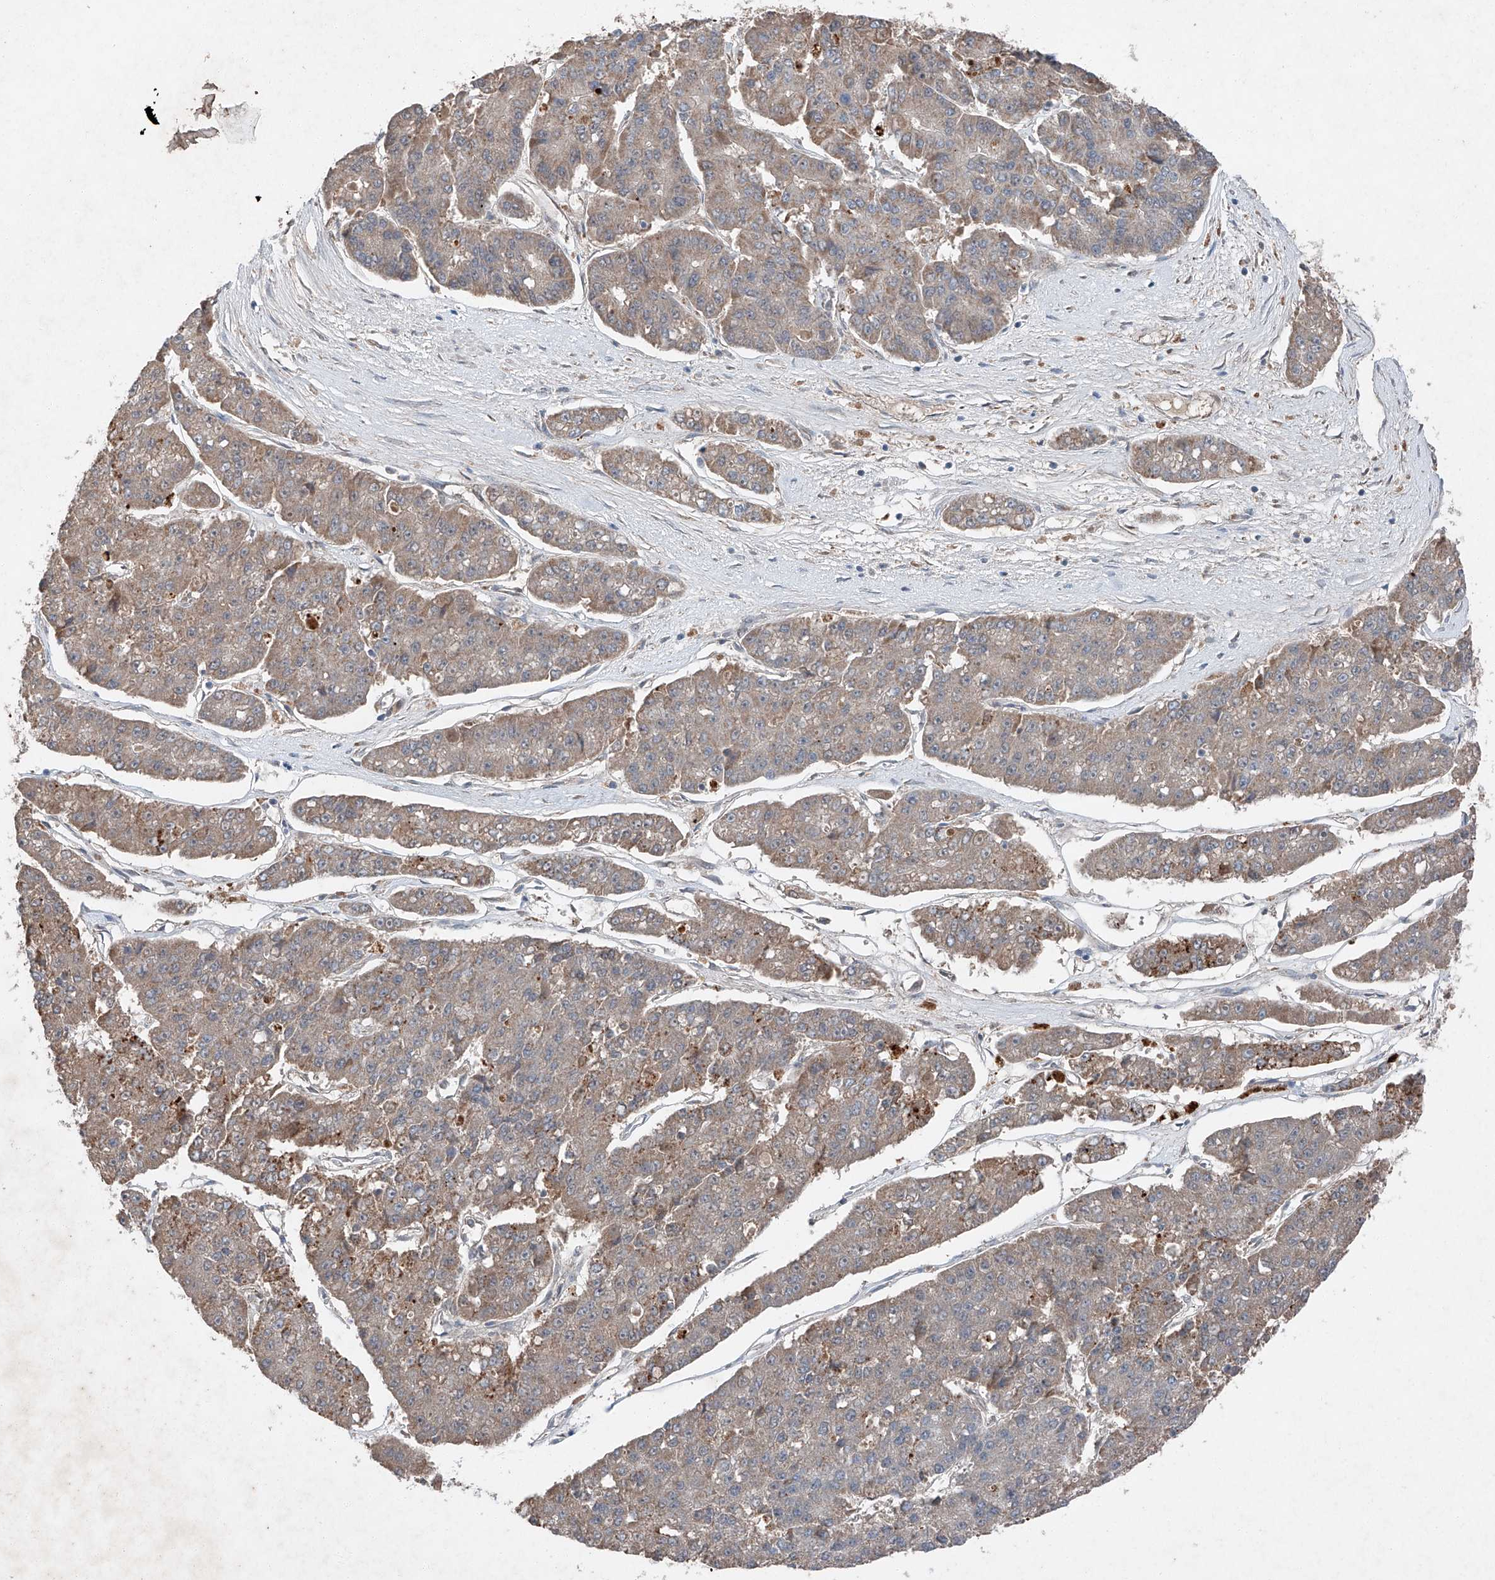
{"staining": {"intensity": "moderate", "quantity": "25%-75%", "location": "cytoplasmic/membranous"}, "tissue": "pancreatic cancer", "cell_type": "Tumor cells", "image_type": "cancer", "snomed": [{"axis": "morphology", "description": "Adenocarcinoma, NOS"}, {"axis": "topography", "description": "Pancreas"}], "caption": "Immunohistochemistry micrograph of pancreatic cancer stained for a protein (brown), which shows medium levels of moderate cytoplasmic/membranous positivity in approximately 25%-75% of tumor cells.", "gene": "RUSC1", "patient": {"sex": "male", "age": 50}}